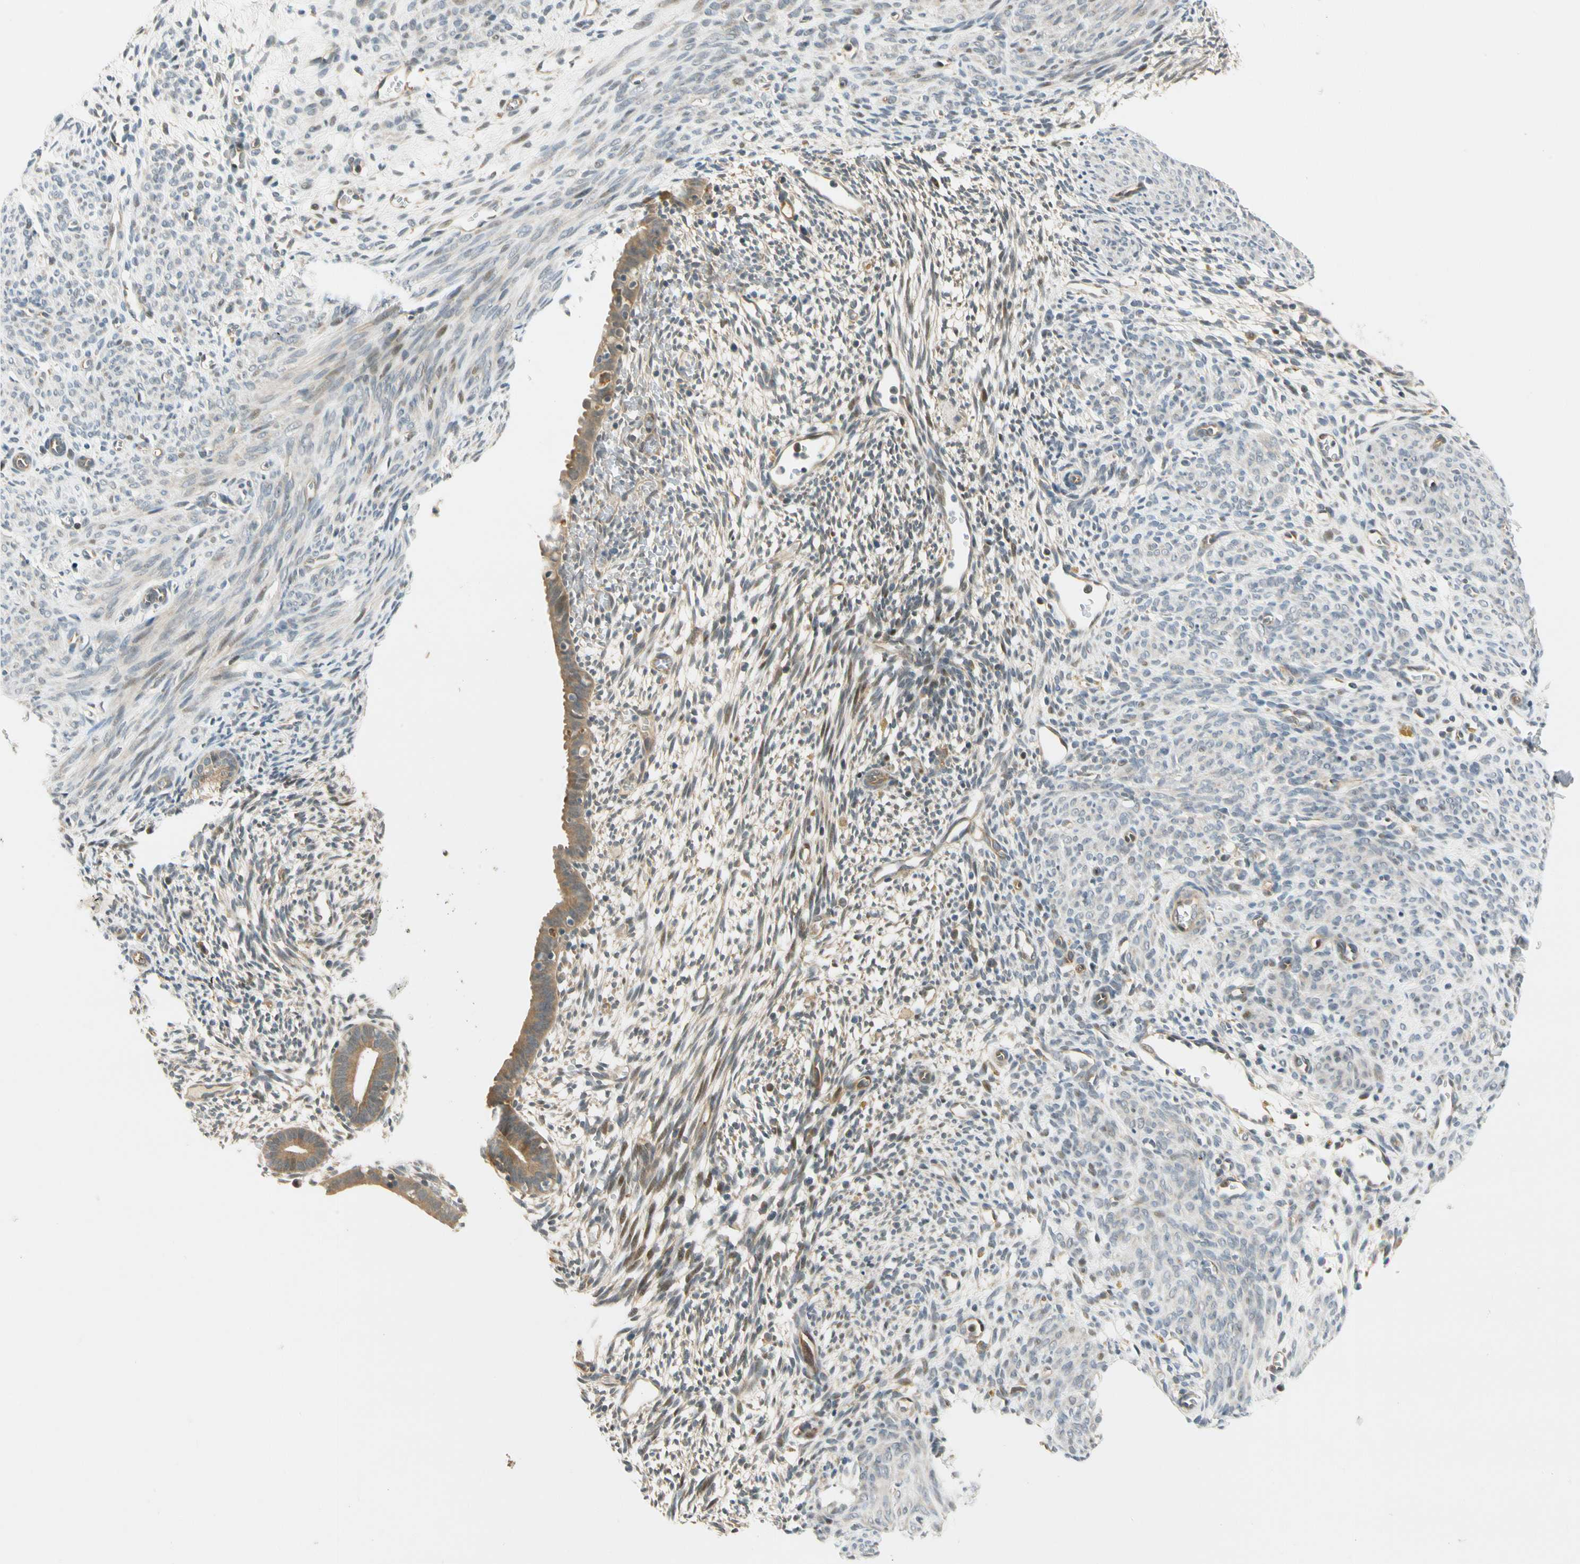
{"staining": {"intensity": "weak", "quantity": "25%-75%", "location": "cytoplasmic/membranous"}, "tissue": "endometrium", "cell_type": "Cells in endometrial stroma", "image_type": "normal", "snomed": [{"axis": "morphology", "description": "Normal tissue, NOS"}, {"axis": "morphology", "description": "Atrophy, NOS"}, {"axis": "topography", "description": "Uterus"}, {"axis": "topography", "description": "Endometrium"}], "caption": "The image reveals staining of benign endometrium, revealing weak cytoplasmic/membranous protein staining (brown color) within cells in endometrial stroma. (IHC, brightfield microscopy, high magnification).", "gene": "GATD1", "patient": {"sex": "female", "age": 68}}